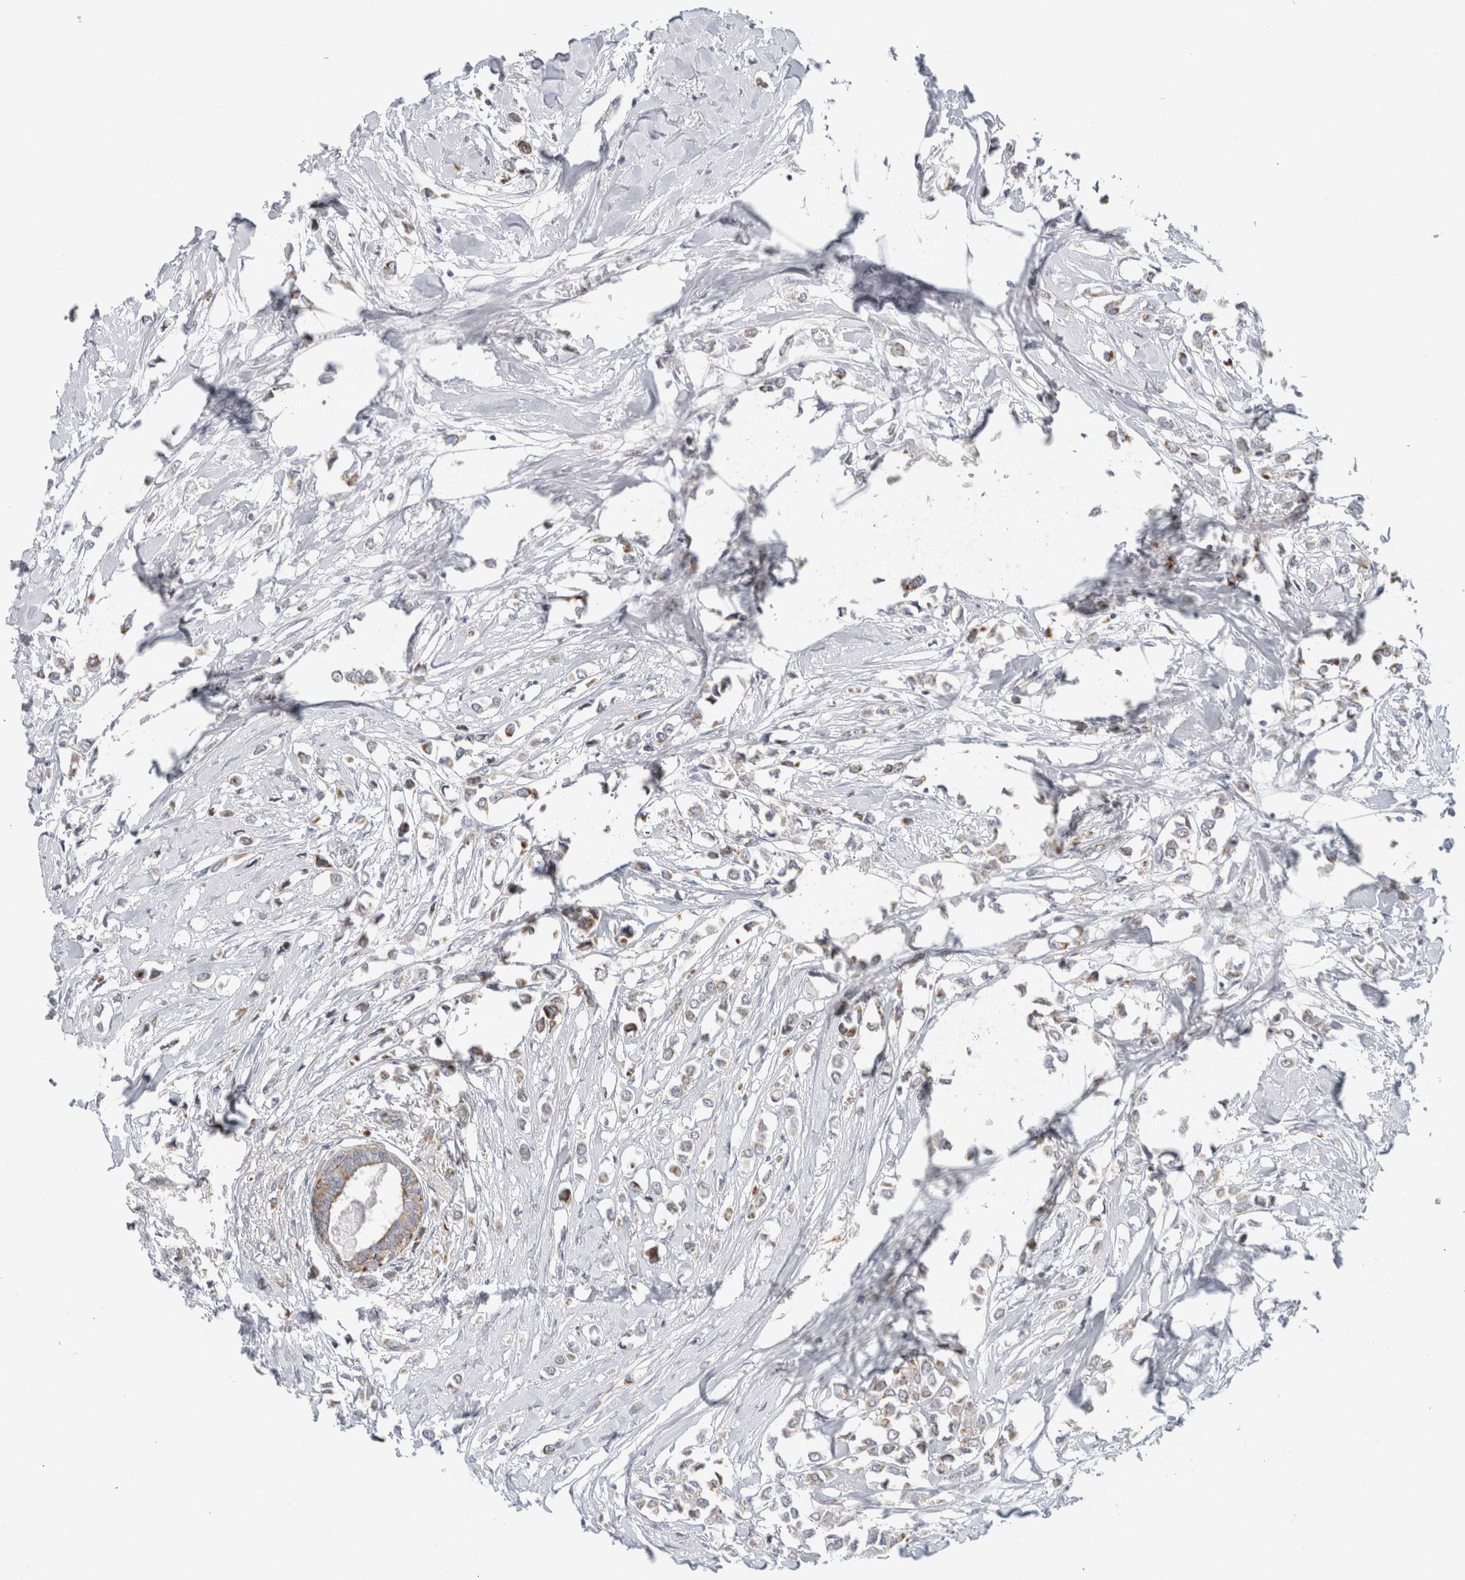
{"staining": {"intensity": "moderate", "quantity": "25%-75%", "location": "cytoplasmic/membranous"}, "tissue": "breast cancer", "cell_type": "Tumor cells", "image_type": "cancer", "snomed": [{"axis": "morphology", "description": "Lobular carcinoma"}, {"axis": "topography", "description": "Breast"}], "caption": "Immunohistochemistry (IHC) (DAB (3,3'-diaminobenzidine)) staining of human breast lobular carcinoma exhibits moderate cytoplasmic/membranous protein staining in approximately 25%-75% of tumor cells.", "gene": "FAHD1", "patient": {"sex": "female", "age": 51}}